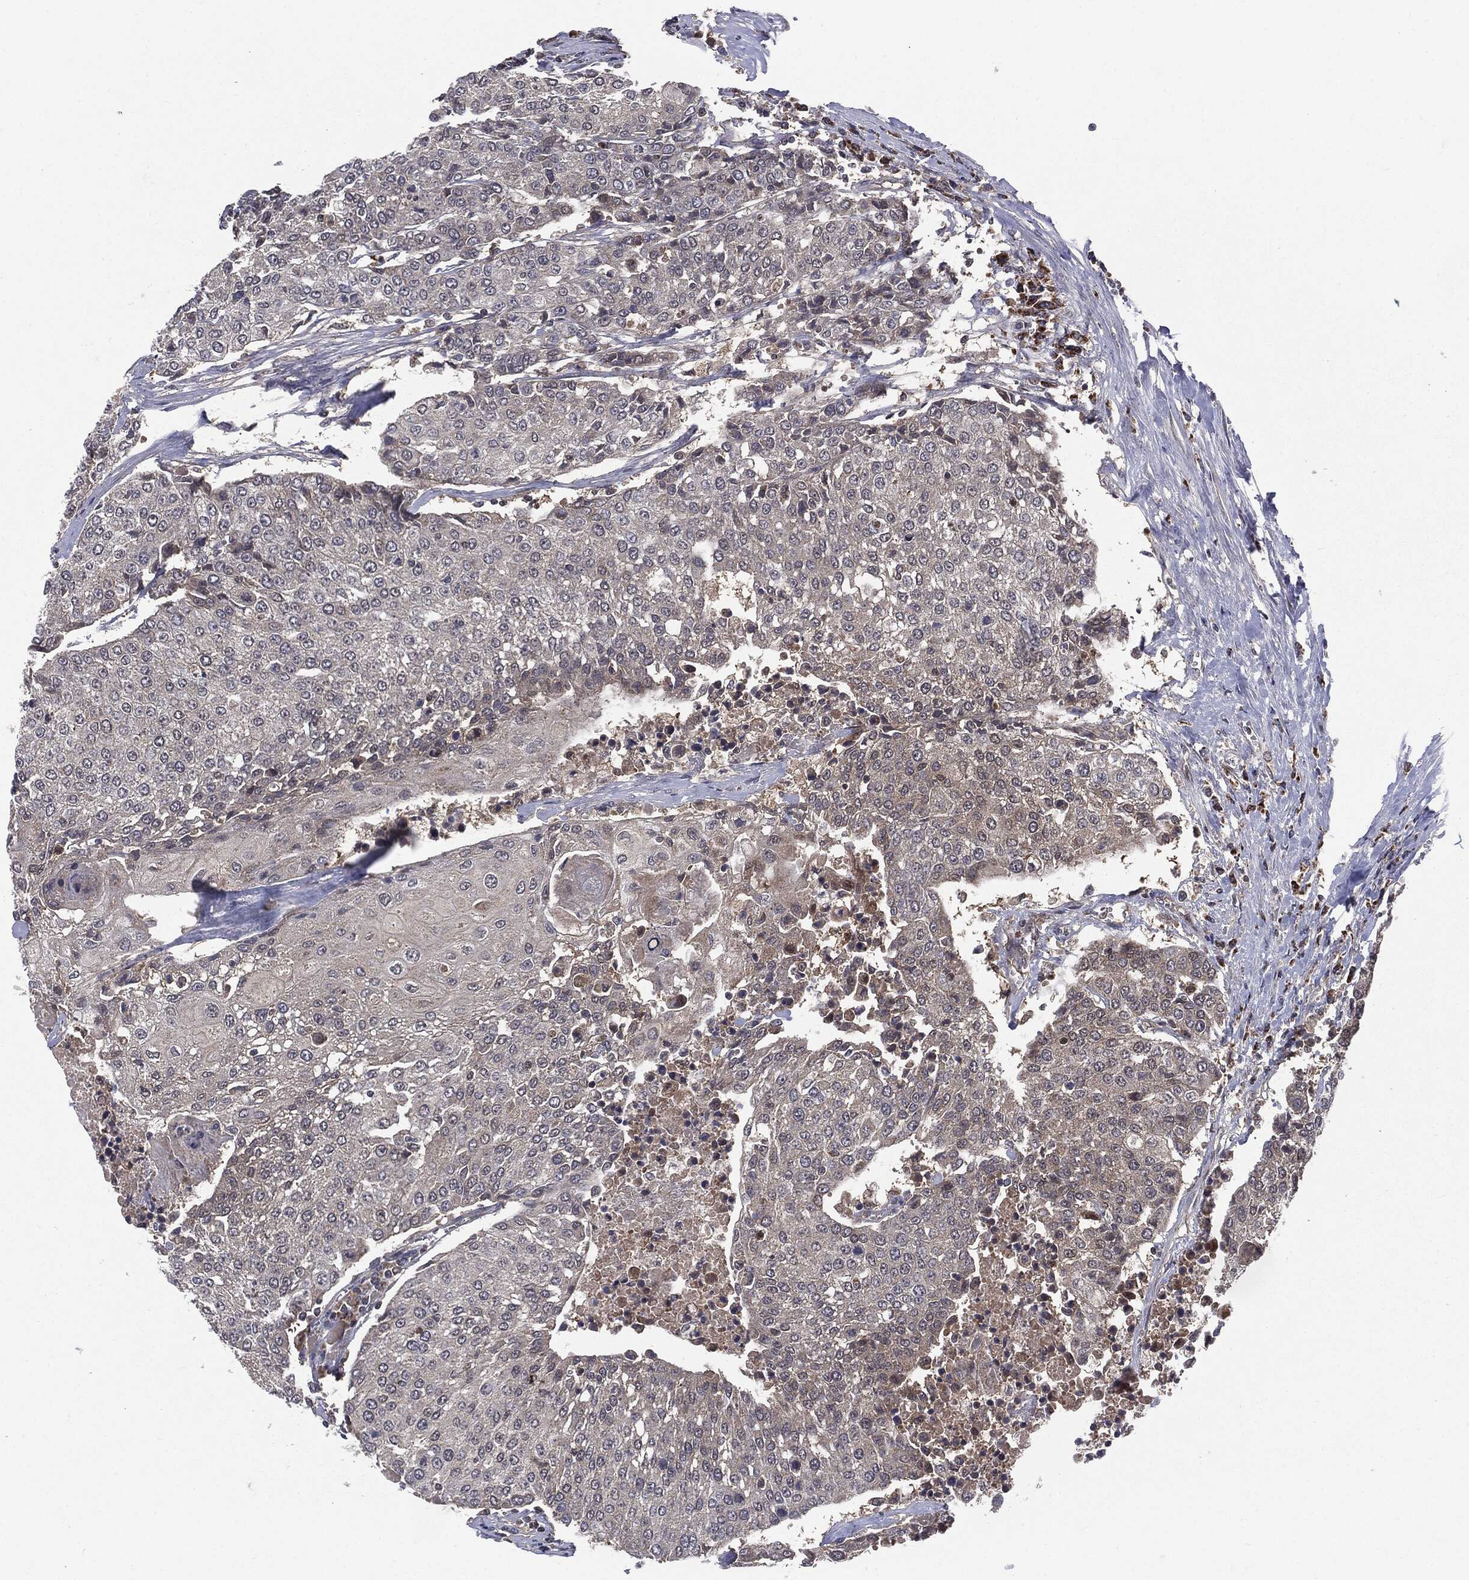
{"staining": {"intensity": "negative", "quantity": "none", "location": "none"}, "tissue": "urothelial cancer", "cell_type": "Tumor cells", "image_type": "cancer", "snomed": [{"axis": "morphology", "description": "Urothelial carcinoma, High grade"}, {"axis": "topography", "description": "Urinary bladder"}], "caption": "Tumor cells are negative for protein expression in human urothelial carcinoma (high-grade).", "gene": "PTPA", "patient": {"sex": "female", "age": 85}}